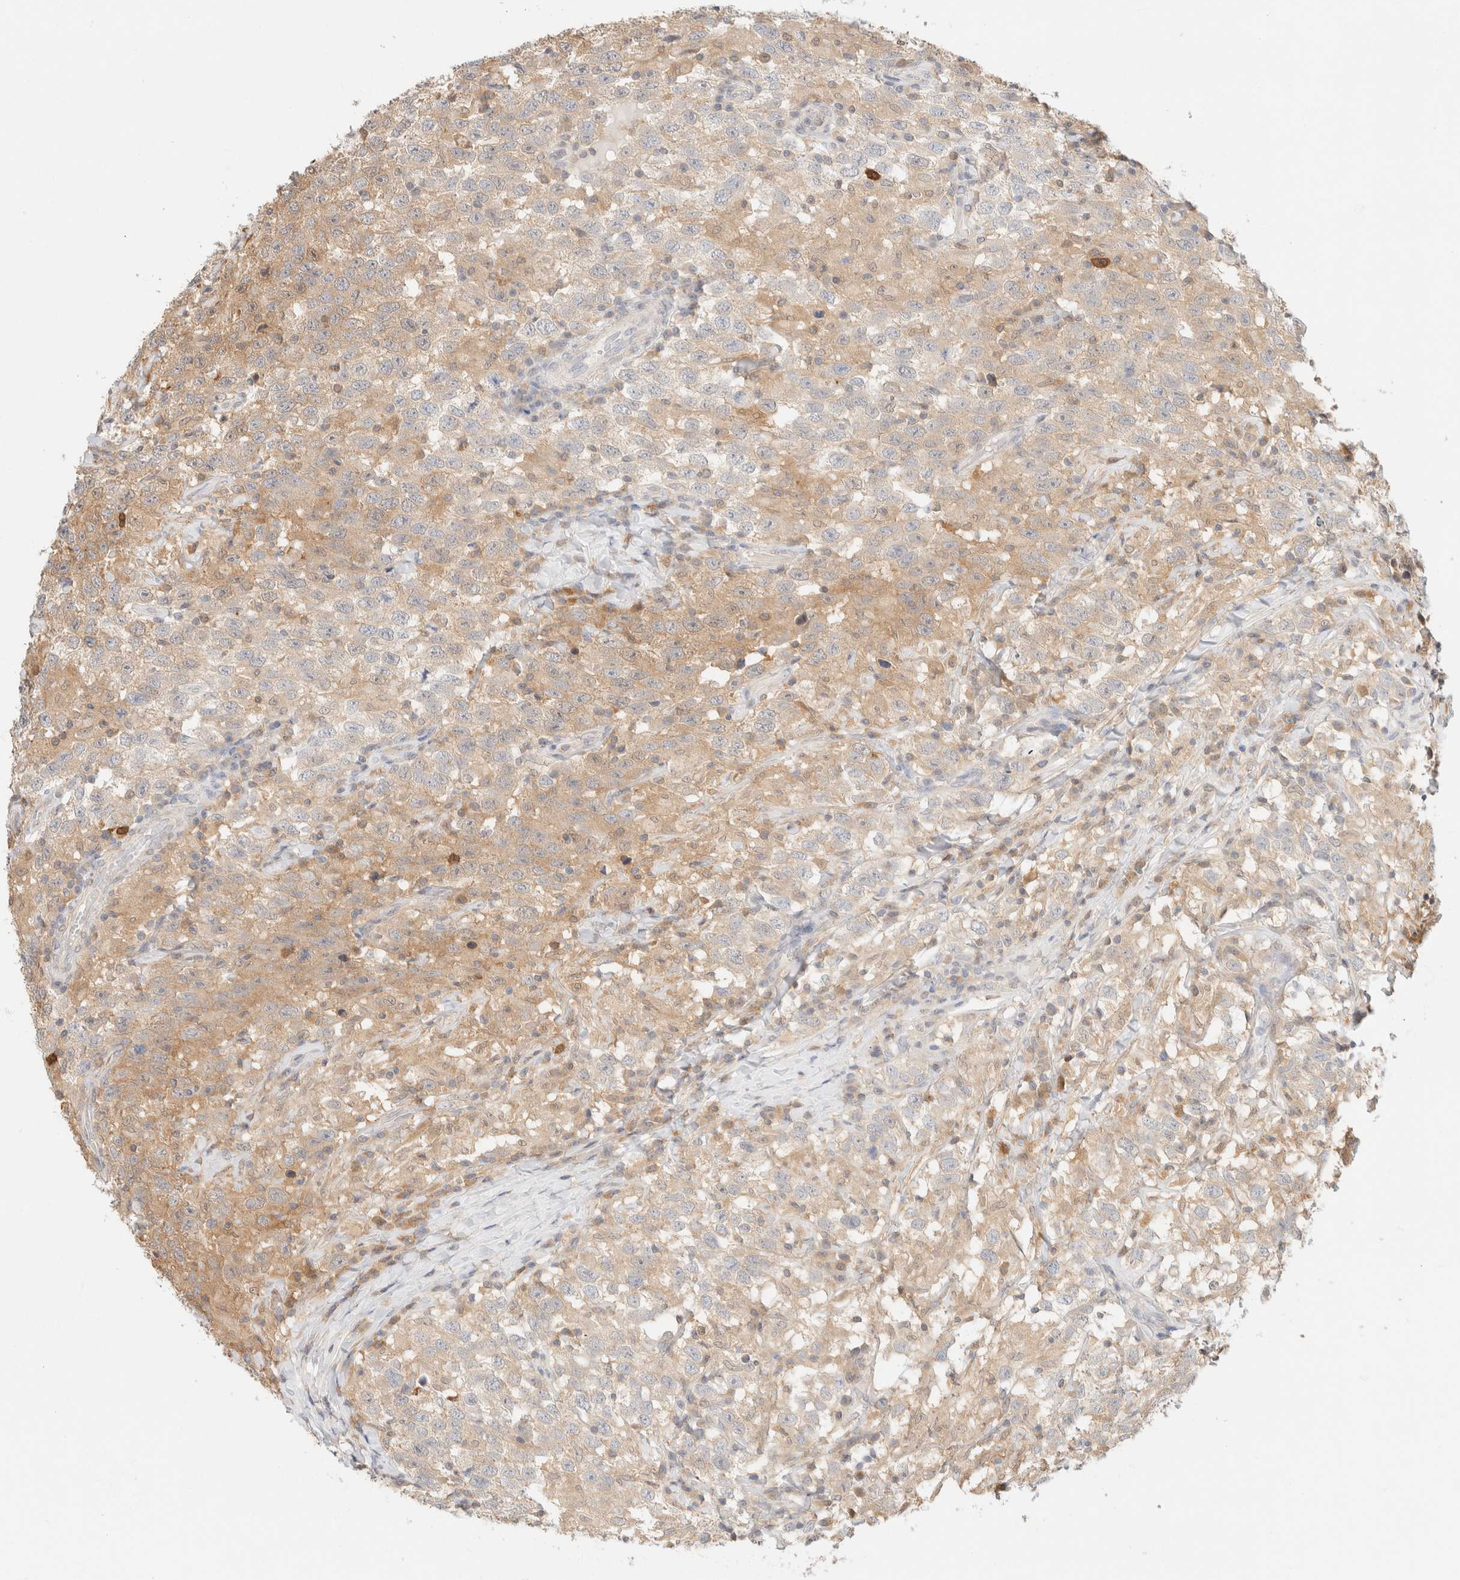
{"staining": {"intensity": "weak", "quantity": "25%-75%", "location": "cytoplasmic/membranous"}, "tissue": "testis cancer", "cell_type": "Tumor cells", "image_type": "cancer", "snomed": [{"axis": "morphology", "description": "Seminoma, NOS"}, {"axis": "topography", "description": "Testis"}], "caption": "Immunohistochemical staining of human testis cancer (seminoma) shows low levels of weak cytoplasmic/membranous staining in about 25%-75% of tumor cells.", "gene": "GPI", "patient": {"sex": "male", "age": 41}}